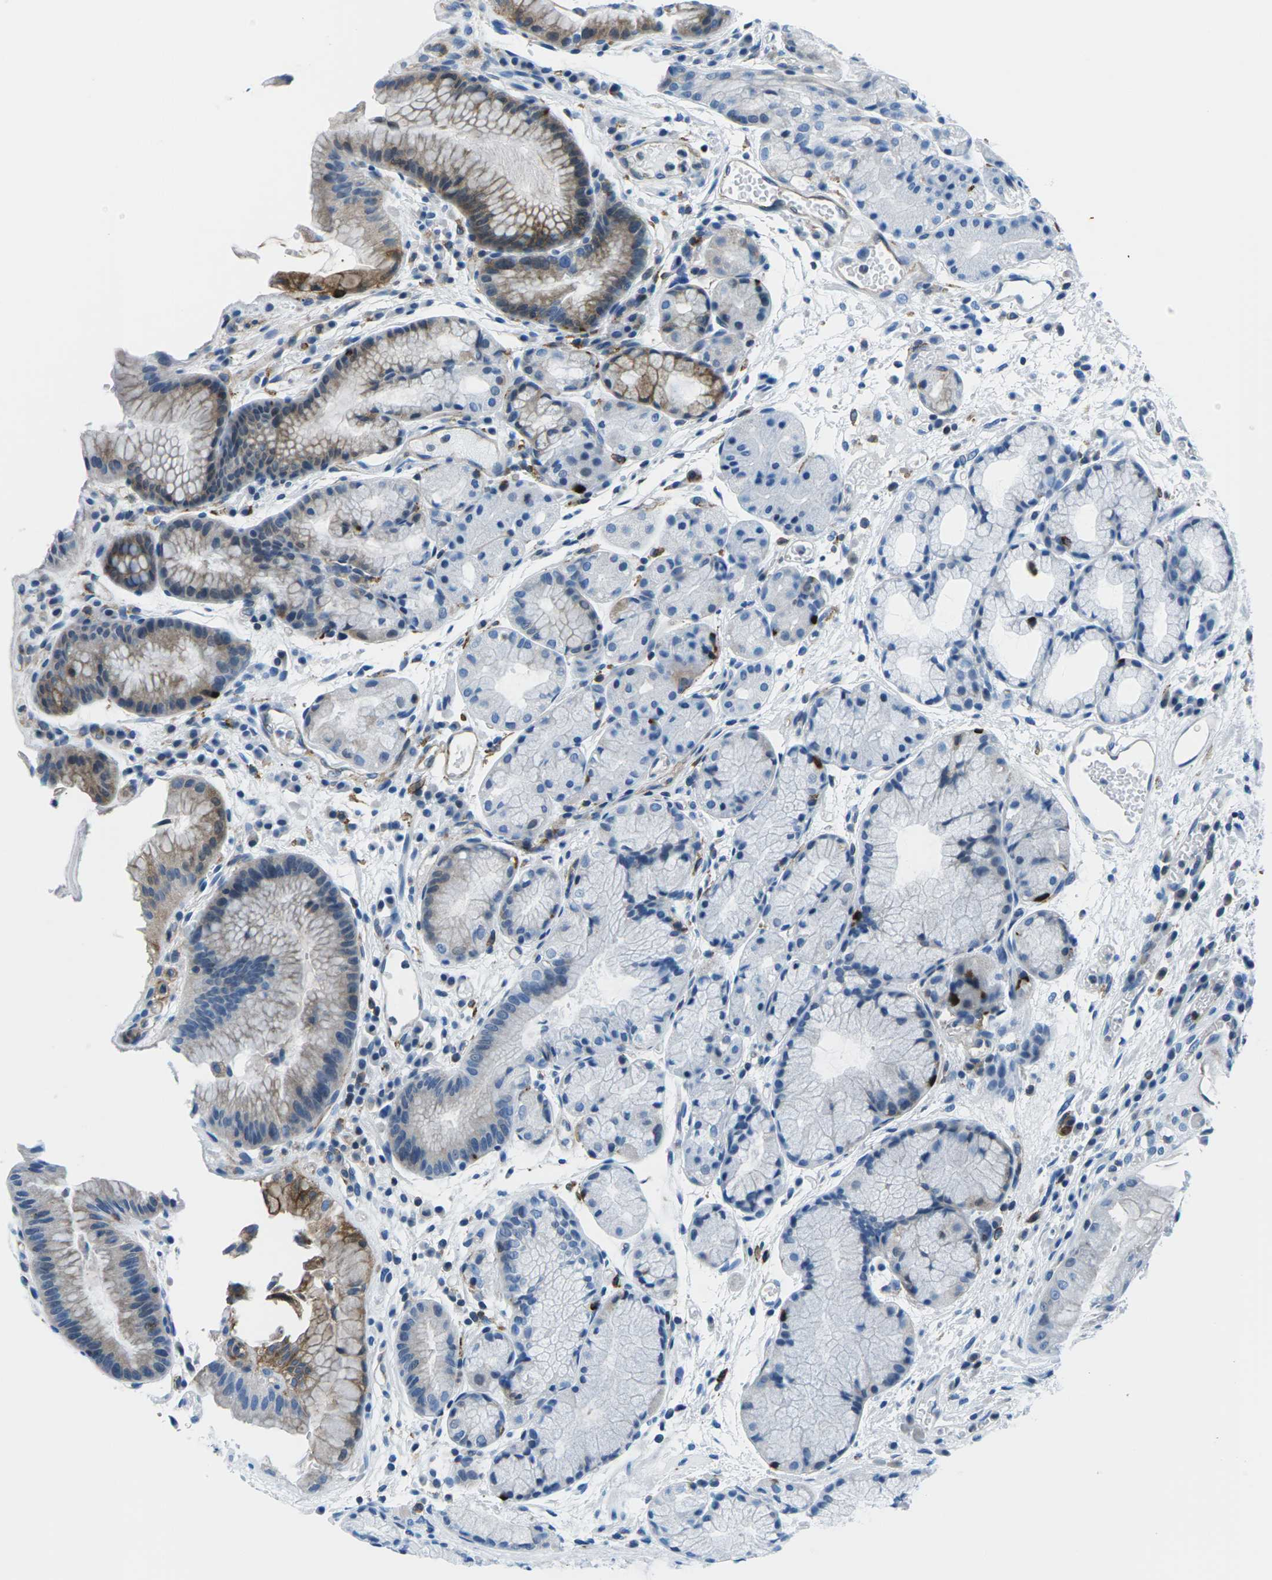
{"staining": {"intensity": "moderate", "quantity": "<25%", "location": "cytoplasmic/membranous"}, "tissue": "stomach", "cell_type": "Glandular cells", "image_type": "normal", "snomed": [{"axis": "morphology", "description": "Normal tissue, NOS"}, {"axis": "topography", "description": "Stomach, upper"}], "caption": "The image shows a brown stain indicating the presence of a protein in the cytoplasmic/membranous of glandular cells in stomach. Immunohistochemistry (ihc) stains the protein of interest in brown and the nuclei are stained blue.", "gene": "SOCS4", "patient": {"sex": "male", "age": 72}}